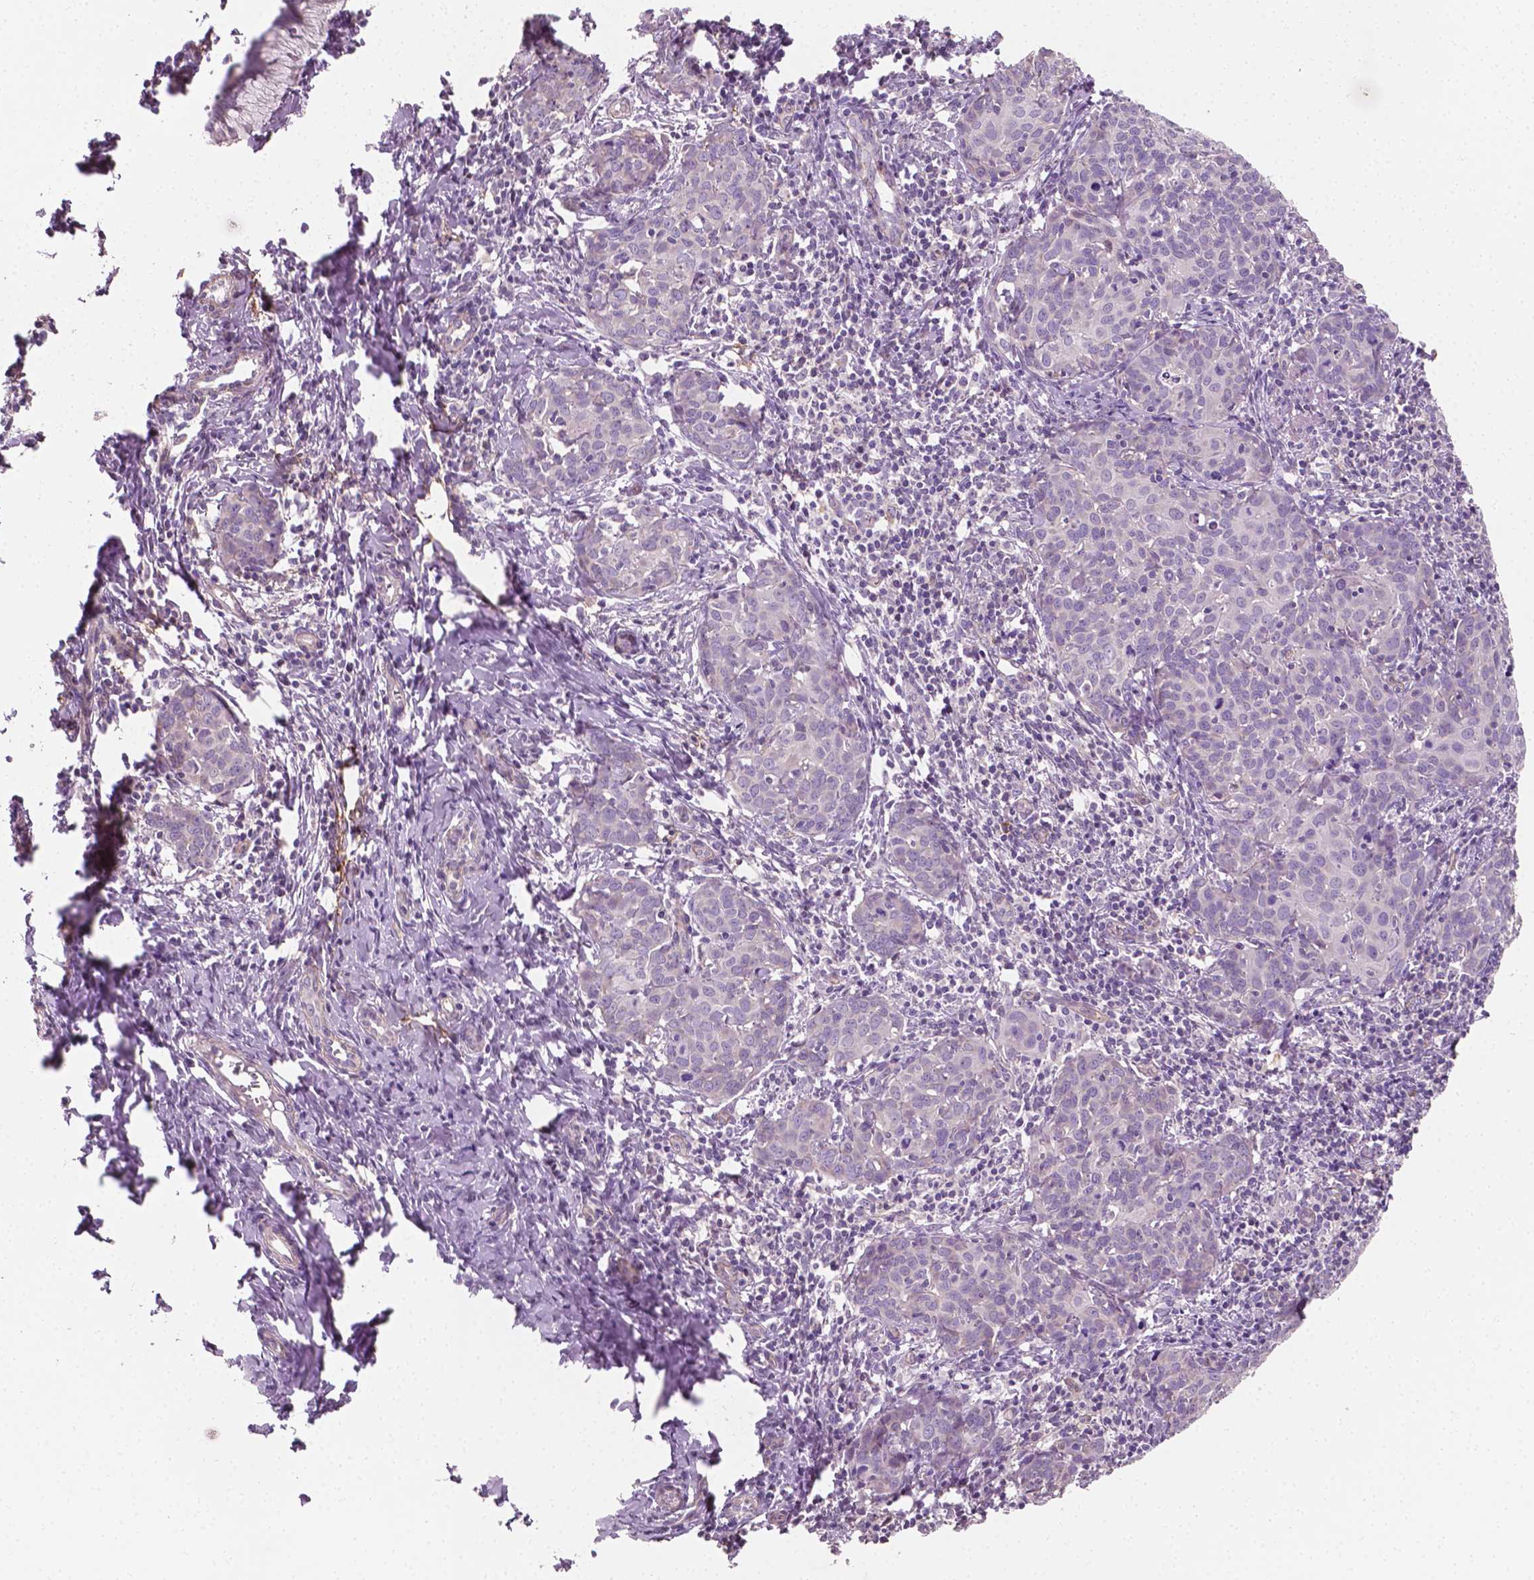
{"staining": {"intensity": "negative", "quantity": "none", "location": "none"}, "tissue": "cervical cancer", "cell_type": "Tumor cells", "image_type": "cancer", "snomed": [{"axis": "morphology", "description": "Squamous cell carcinoma, NOS"}, {"axis": "topography", "description": "Cervix"}], "caption": "A micrograph of squamous cell carcinoma (cervical) stained for a protein demonstrates no brown staining in tumor cells.", "gene": "PTX3", "patient": {"sex": "female", "age": 62}}